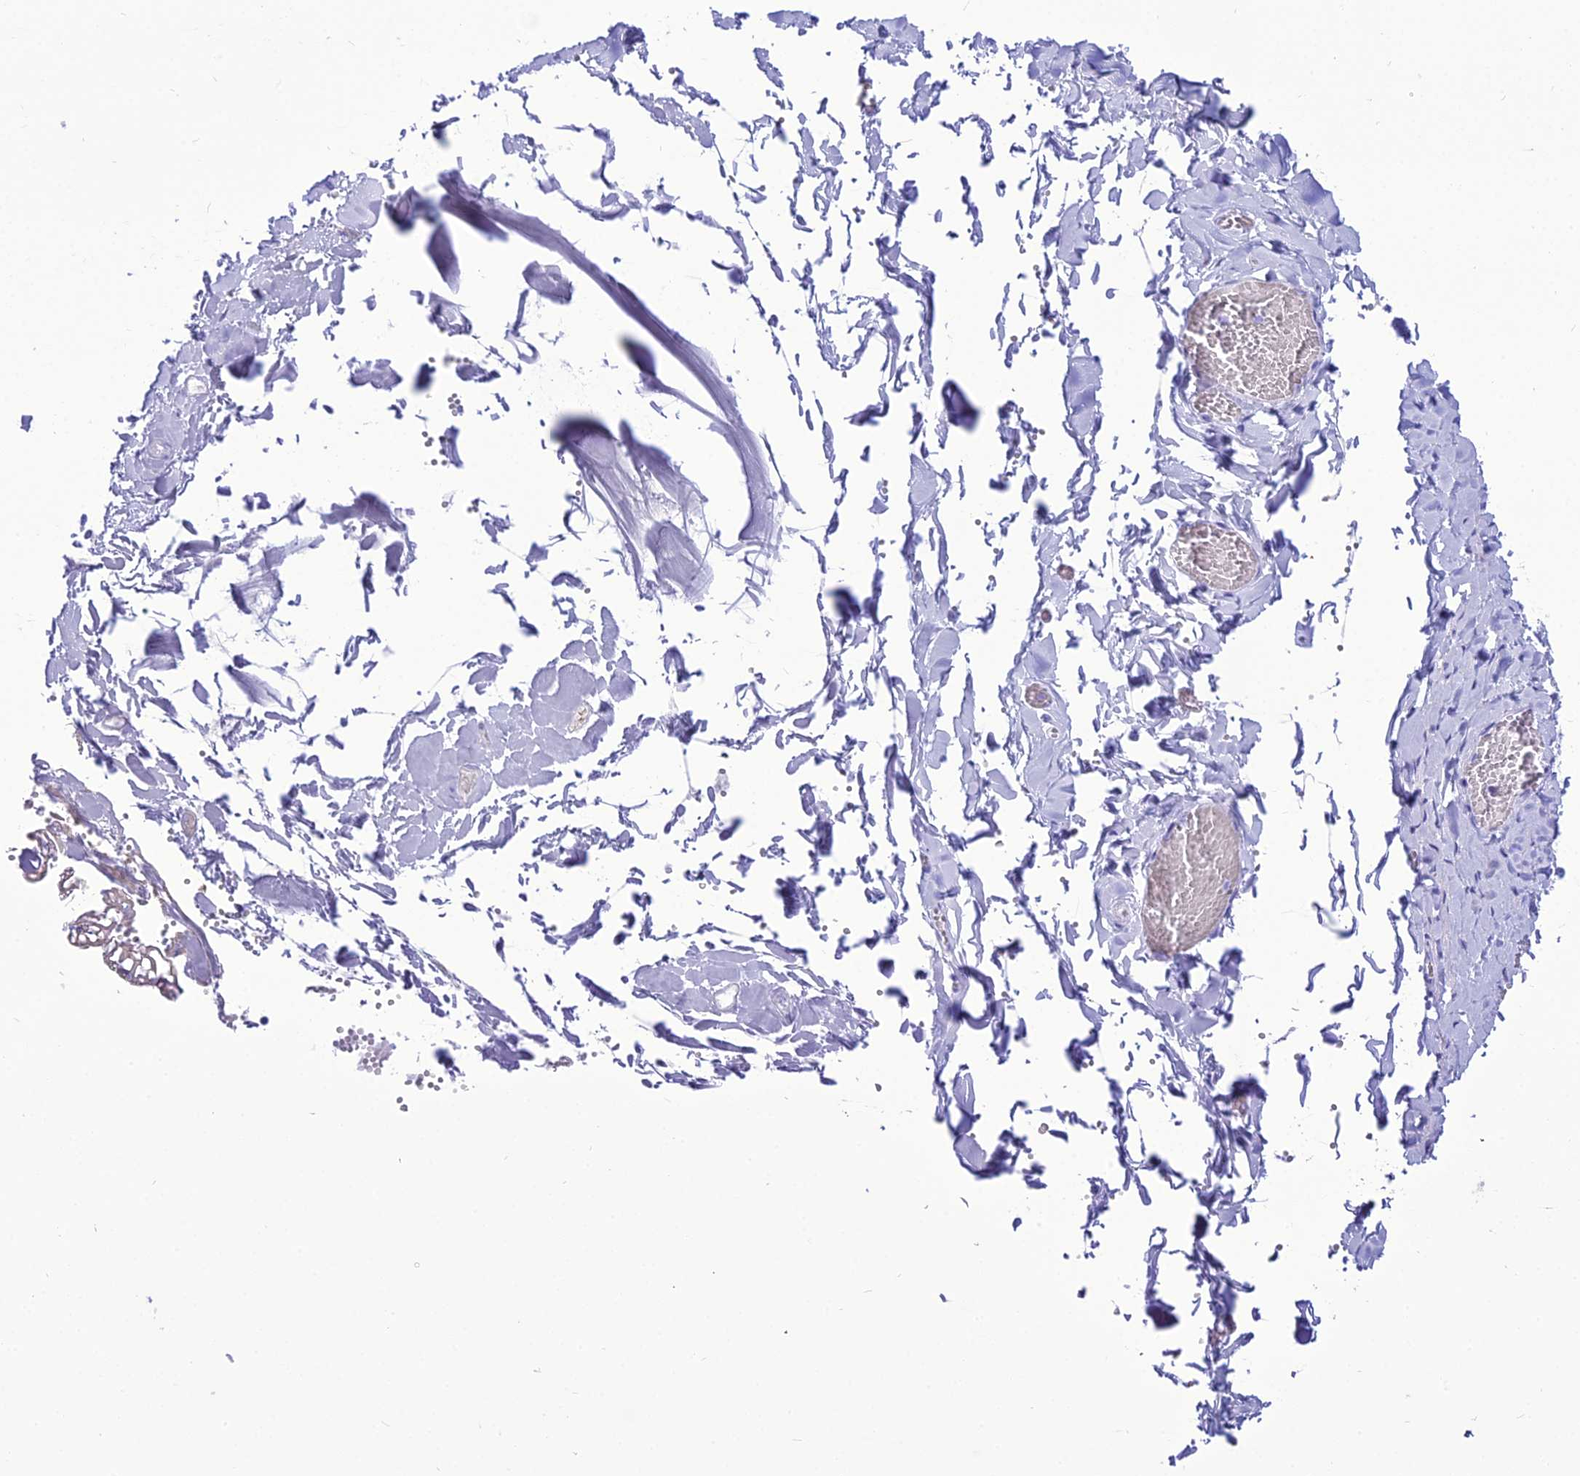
{"staining": {"intensity": "negative", "quantity": "none", "location": "none"}, "tissue": "adipose tissue", "cell_type": "Adipocytes", "image_type": "normal", "snomed": [{"axis": "morphology", "description": "Normal tissue, NOS"}, {"axis": "topography", "description": "Gallbladder"}, {"axis": "topography", "description": "Peripheral nerve tissue"}], "caption": "Micrograph shows no protein positivity in adipocytes of normal adipose tissue.", "gene": "PNMA5", "patient": {"sex": "male", "age": 38}}